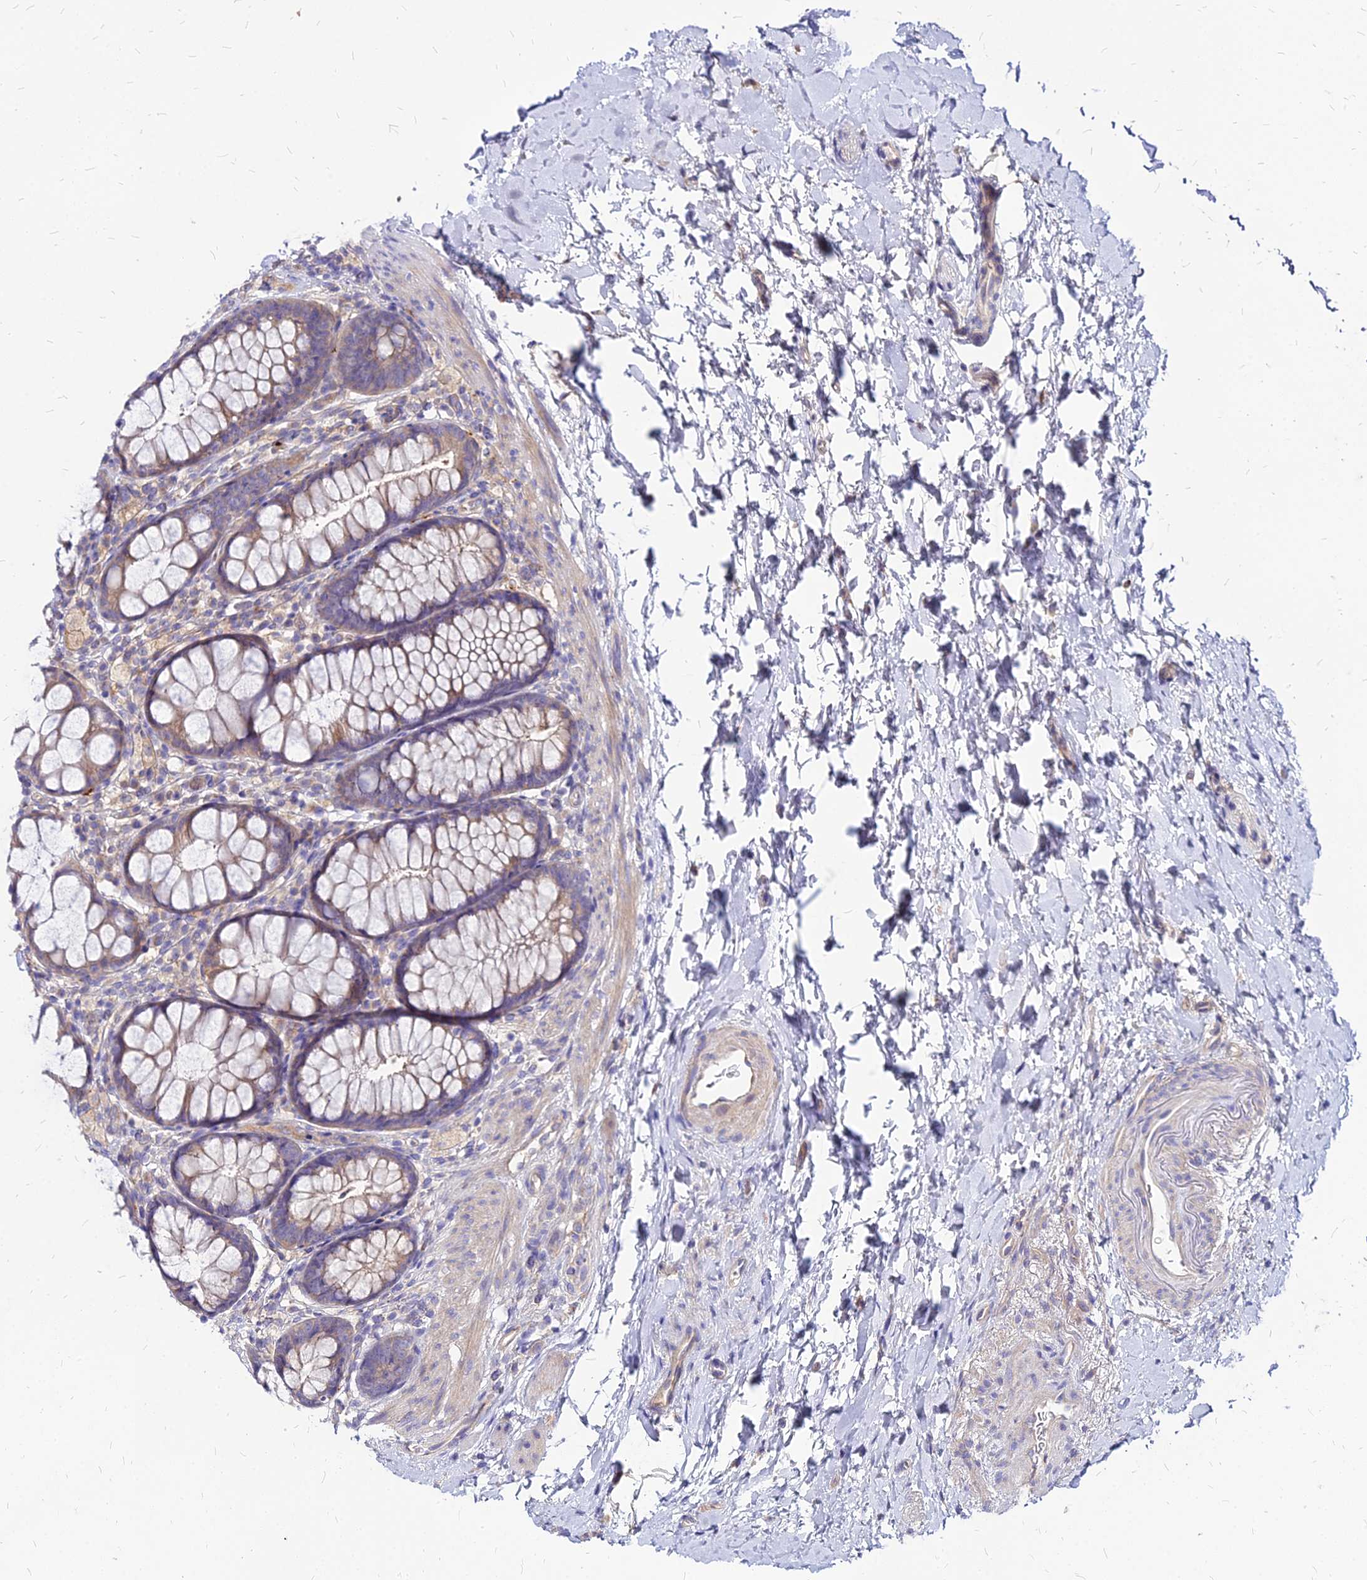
{"staining": {"intensity": "moderate", "quantity": "25%-75%", "location": "cytoplasmic/membranous"}, "tissue": "colon", "cell_type": "Endothelial cells", "image_type": "normal", "snomed": [{"axis": "morphology", "description": "Normal tissue, NOS"}, {"axis": "topography", "description": "Colon"}], "caption": "Immunohistochemistry (IHC) (DAB) staining of normal human colon reveals moderate cytoplasmic/membranous protein staining in about 25%-75% of endothelial cells.", "gene": "COMMD10", "patient": {"sex": "female", "age": 62}}